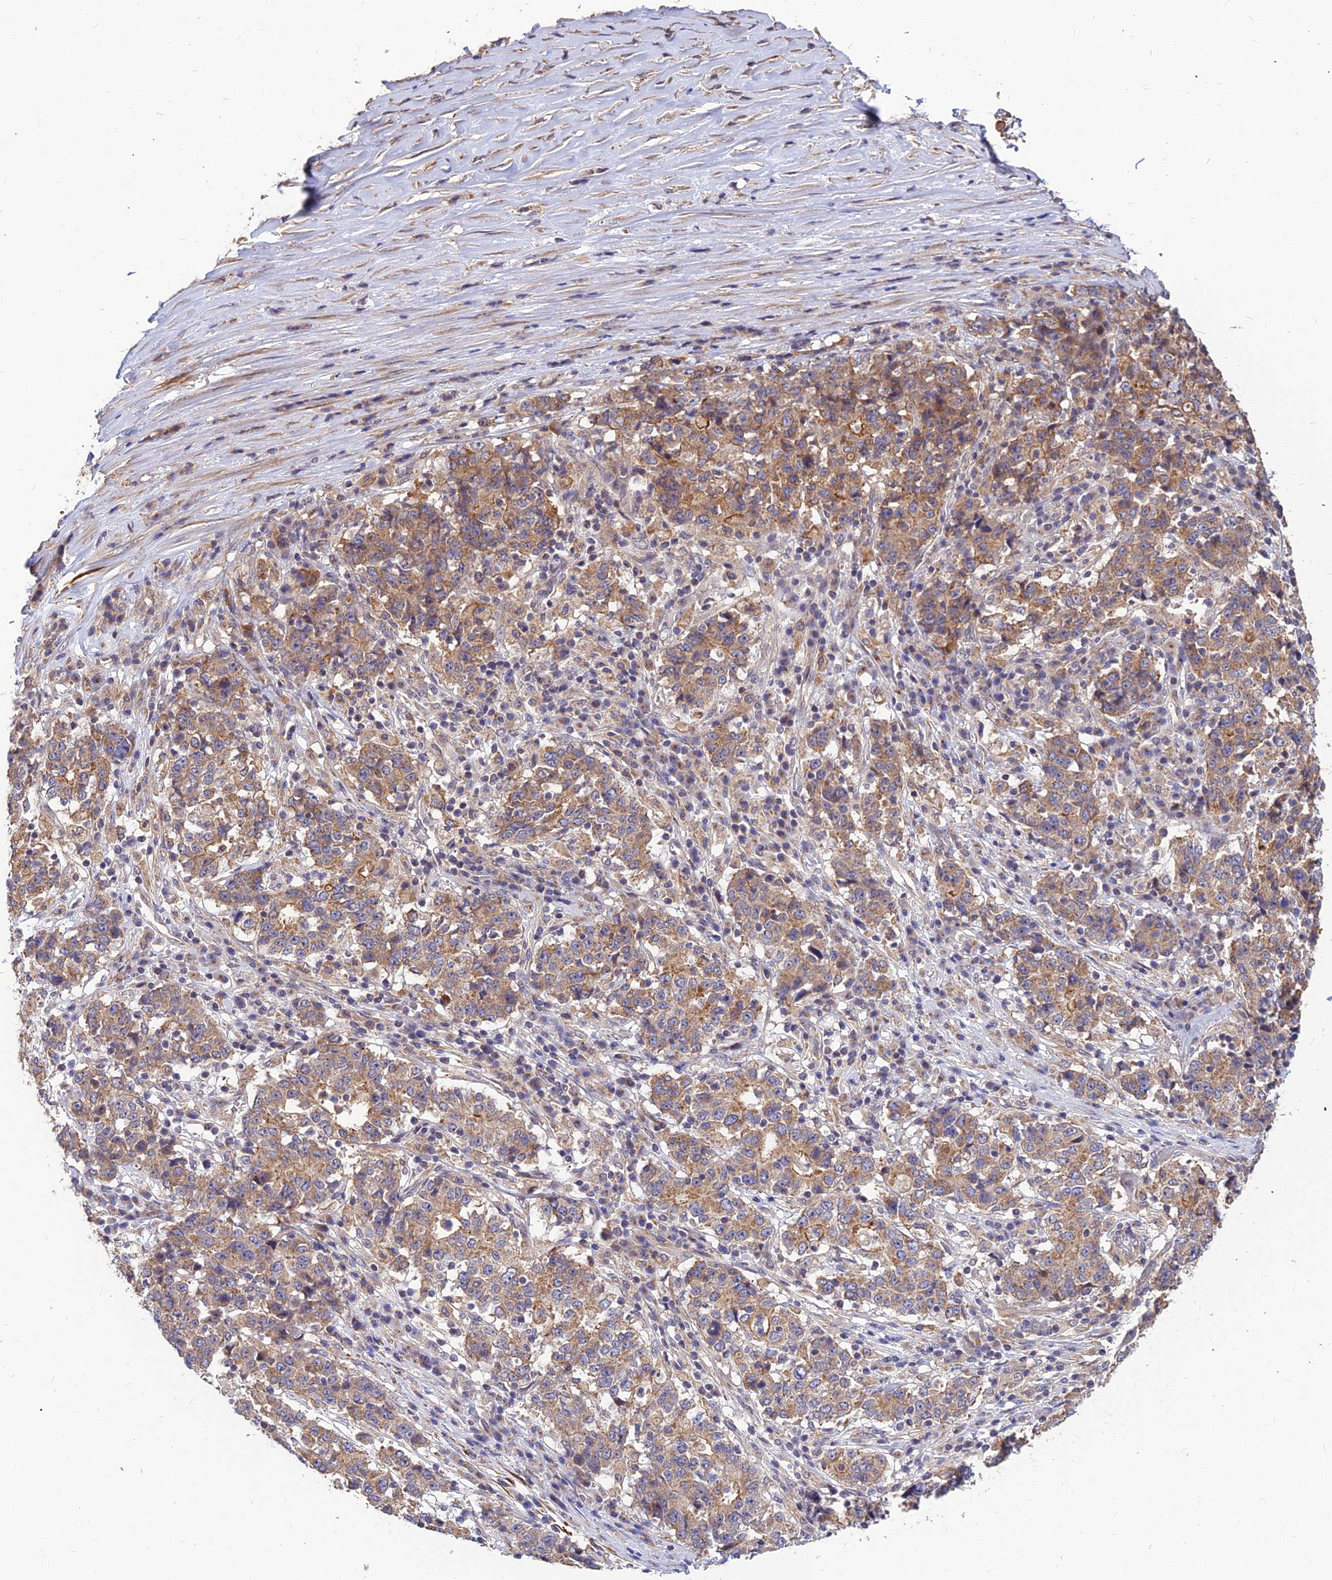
{"staining": {"intensity": "moderate", "quantity": ">75%", "location": "cytoplasmic/membranous"}, "tissue": "stomach cancer", "cell_type": "Tumor cells", "image_type": "cancer", "snomed": [{"axis": "morphology", "description": "Adenocarcinoma, NOS"}, {"axis": "topography", "description": "Stomach"}], "caption": "The immunohistochemical stain highlights moderate cytoplasmic/membranous expression in tumor cells of stomach cancer (adenocarcinoma) tissue.", "gene": "LEKR1", "patient": {"sex": "male", "age": 59}}